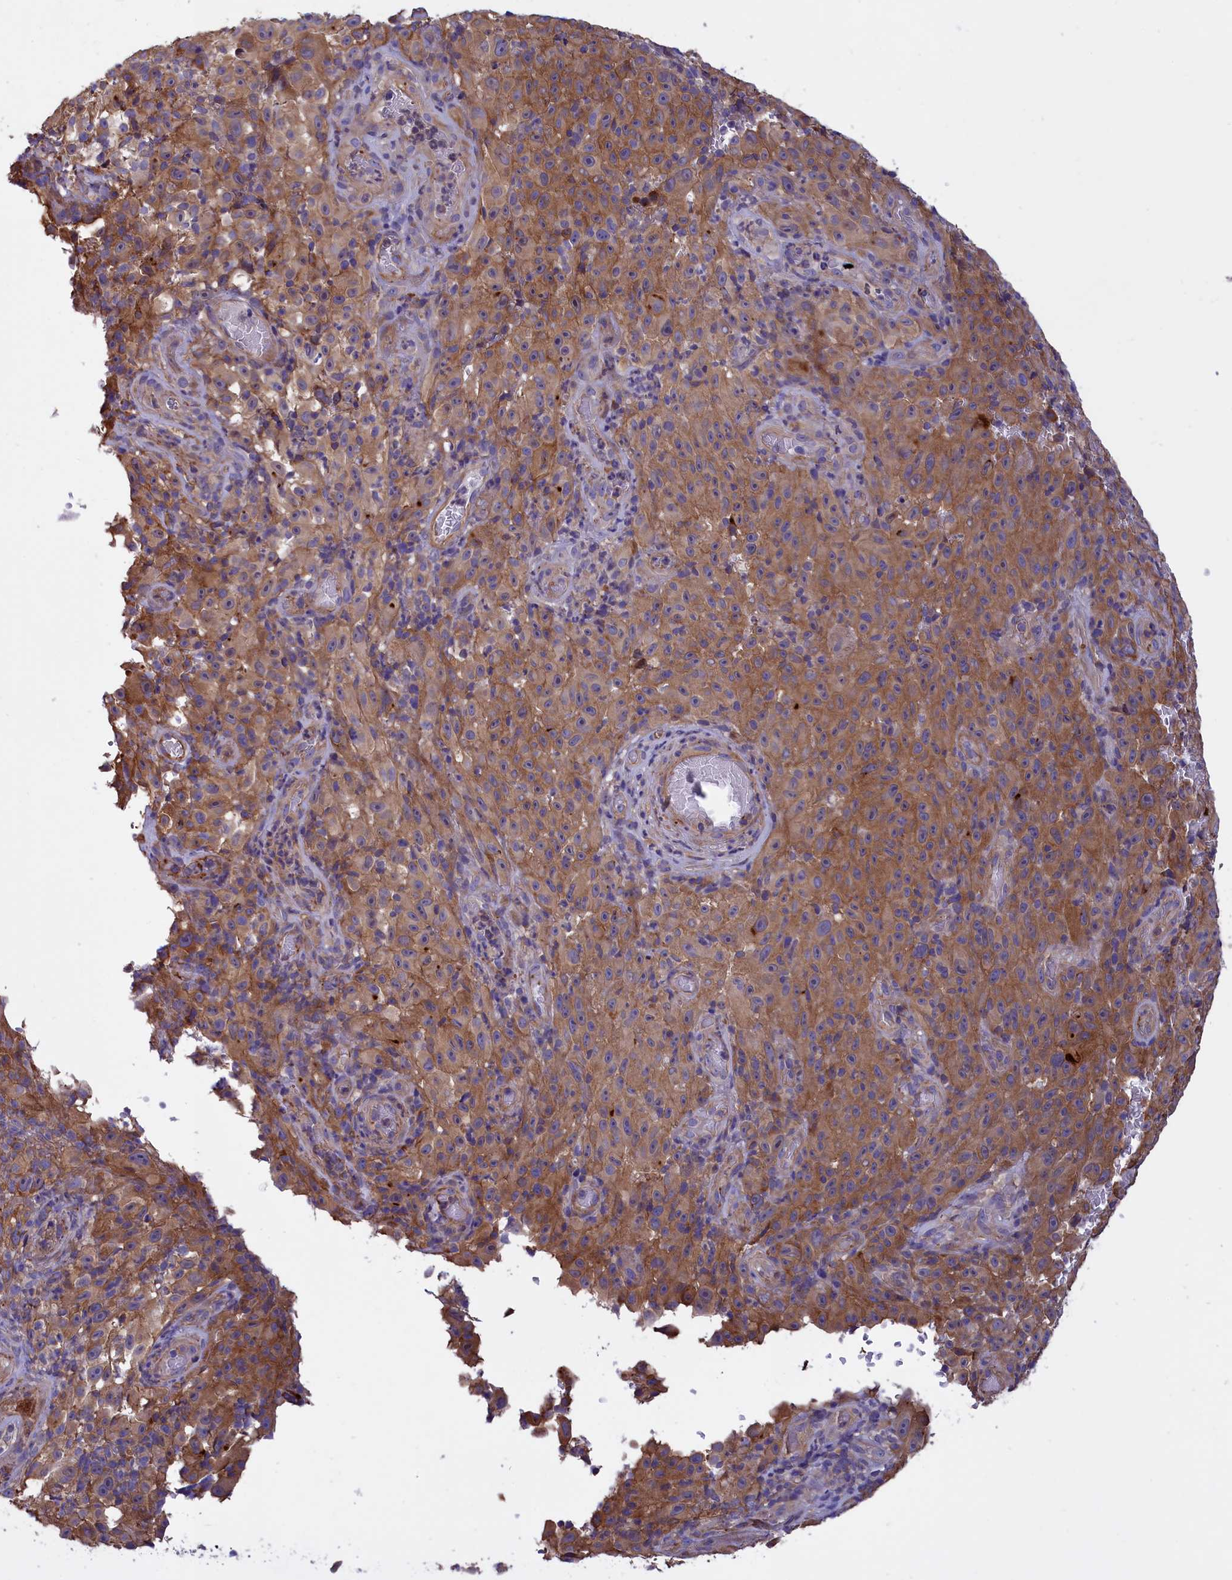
{"staining": {"intensity": "moderate", "quantity": ">75%", "location": "cytoplasmic/membranous"}, "tissue": "melanoma", "cell_type": "Tumor cells", "image_type": "cancer", "snomed": [{"axis": "morphology", "description": "Malignant melanoma, NOS"}, {"axis": "topography", "description": "Skin"}], "caption": "Immunohistochemistry of melanoma shows medium levels of moderate cytoplasmic/membranous expression in approximately >75% of tumor cells.", "gene": "AMDHD2", "patient": {"sex": "female", "age": 82}}